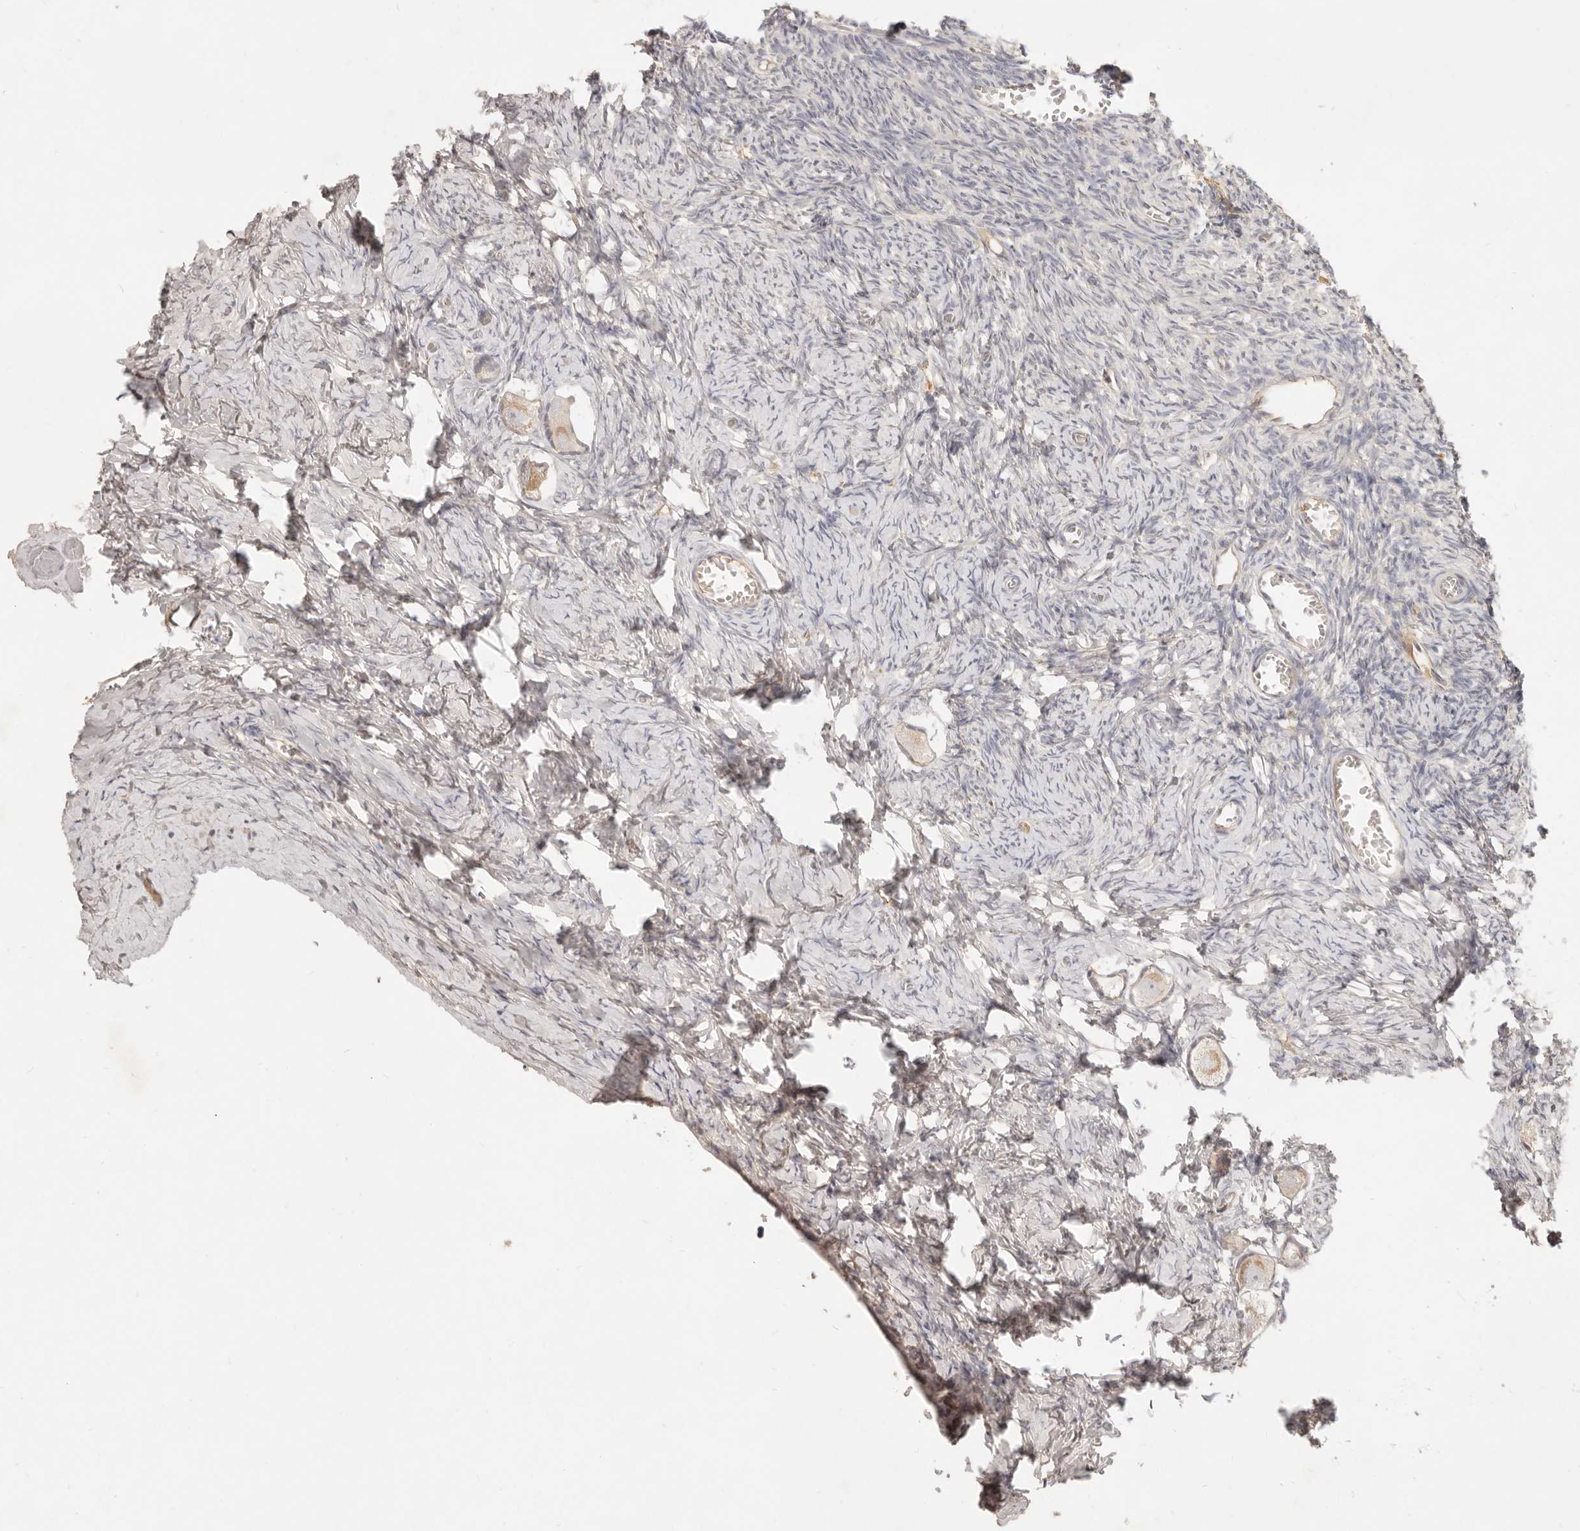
{"staining": {"intensity": "weak", "quantity": ">75%", "location": "cytoplasmic/membranous"}, "tissue": "ovary", "cell_type": "Follicle cells", "image_type": "normal", "snomed": [{"axis": "morphology", "description": "Normal tissue, NOS"}, {"axis": "topography", "description": "Ovary"}], "caption": "IHC (DAB (3,3'-diaminobenzidine)) staining of benign ovary shows weak cytoplasmic/membranous protein expression in approximately >75% of follicle cells. The staining is performed using DAB brown chromogen to label protein expression. The nuclei are counter-stained blue using hematoxylin.", "gene": "NECAP2", "patient": {"sex": "female", "age": 27}}